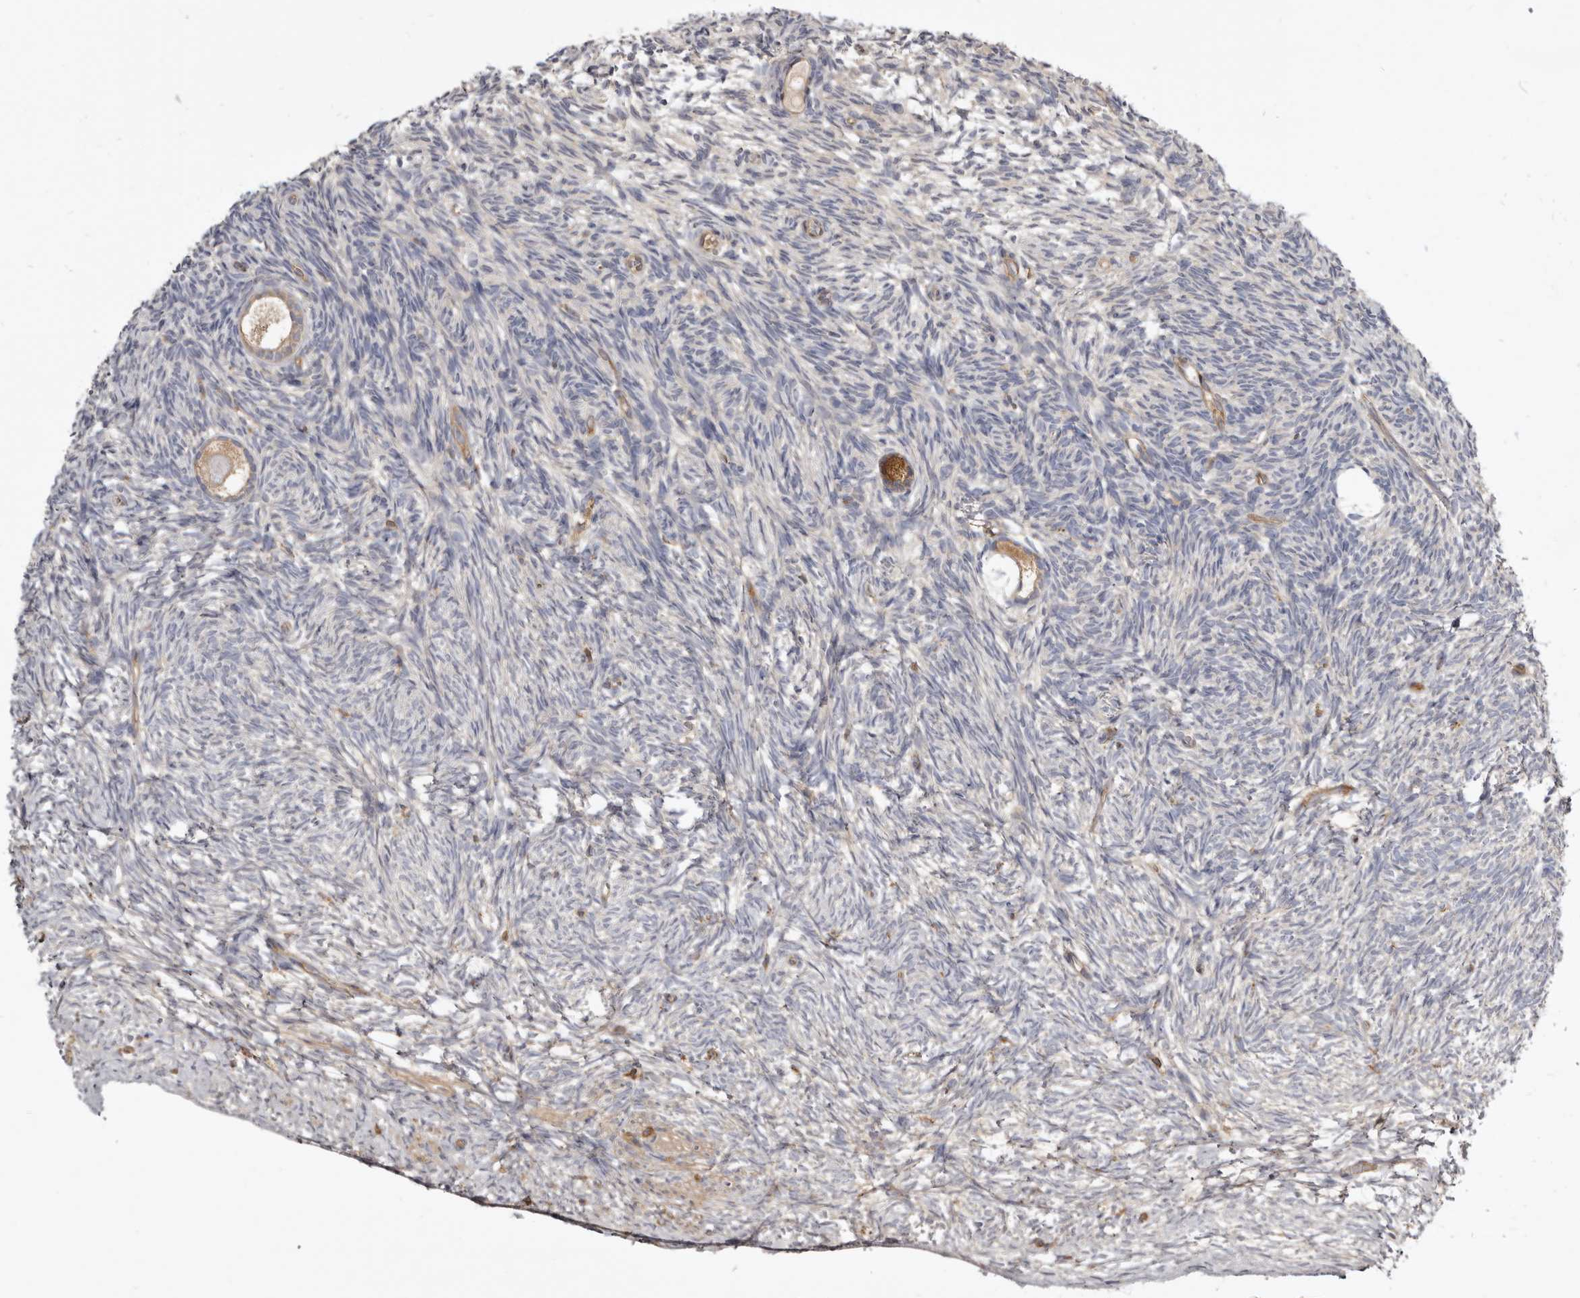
{"staining": {"intensity": "moderate", "quantity": ">75%", "location": "cytoplasmic/membranous"}, "tissue": "ovary", "cell_type": "Follicle cells", "image_type": "normal", "snomed": [{"axis": "morphology", "description": "Normal tissue, NOS"}, {"axis": "topography", "description": "Ovary"}], "caption": "Protein analysis of unremarkable ovary exhibits moderate cytoplasmic/membranous positivity in about >75% of follicle cells. (DAB IHC with brightfield microscopy, high magnification).", "gene": "CBL", "patient": {"sex": "female", "age": 34}}